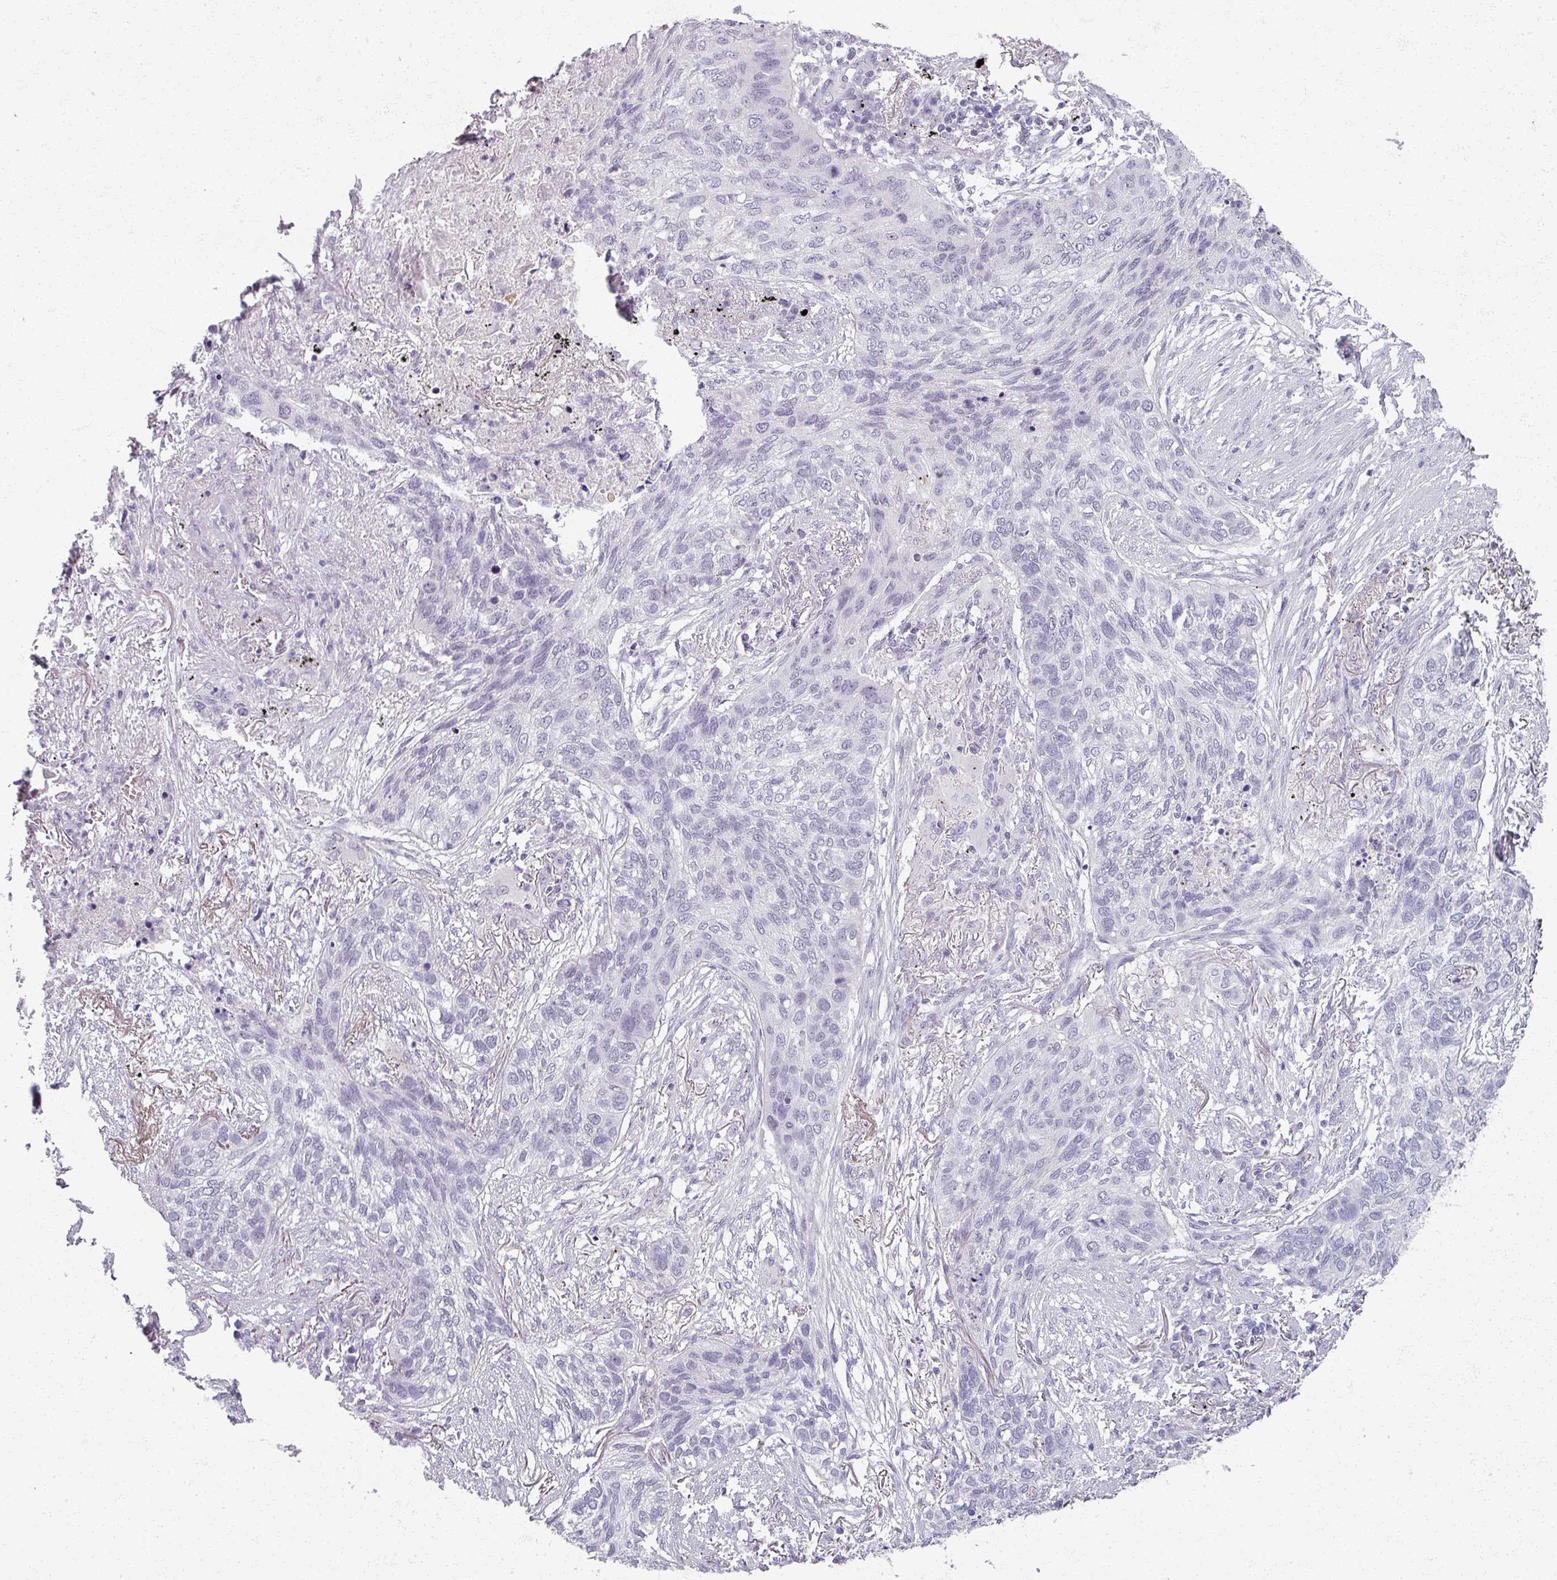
{"staining": {"intensity": "negative", "quantity": "none", "location": "none"}, "tissue": "lung cancer", "cell_type": "Tumor cells", "image_type": "cancer", "snomed": [{"axis": "morphology", "description": "Squamous cell carcinoma, NOS"}, {"axis": "topography", "description": "Lung"}], "caption": "IHC photomicrograph of neoplastic tissue: human squamous cell carcinoma (lung) stained with DAB shows no significant protein positivity in tumor cells.", "gene": "RFPL2", "patient": {"sex": "female", "age": 63}}